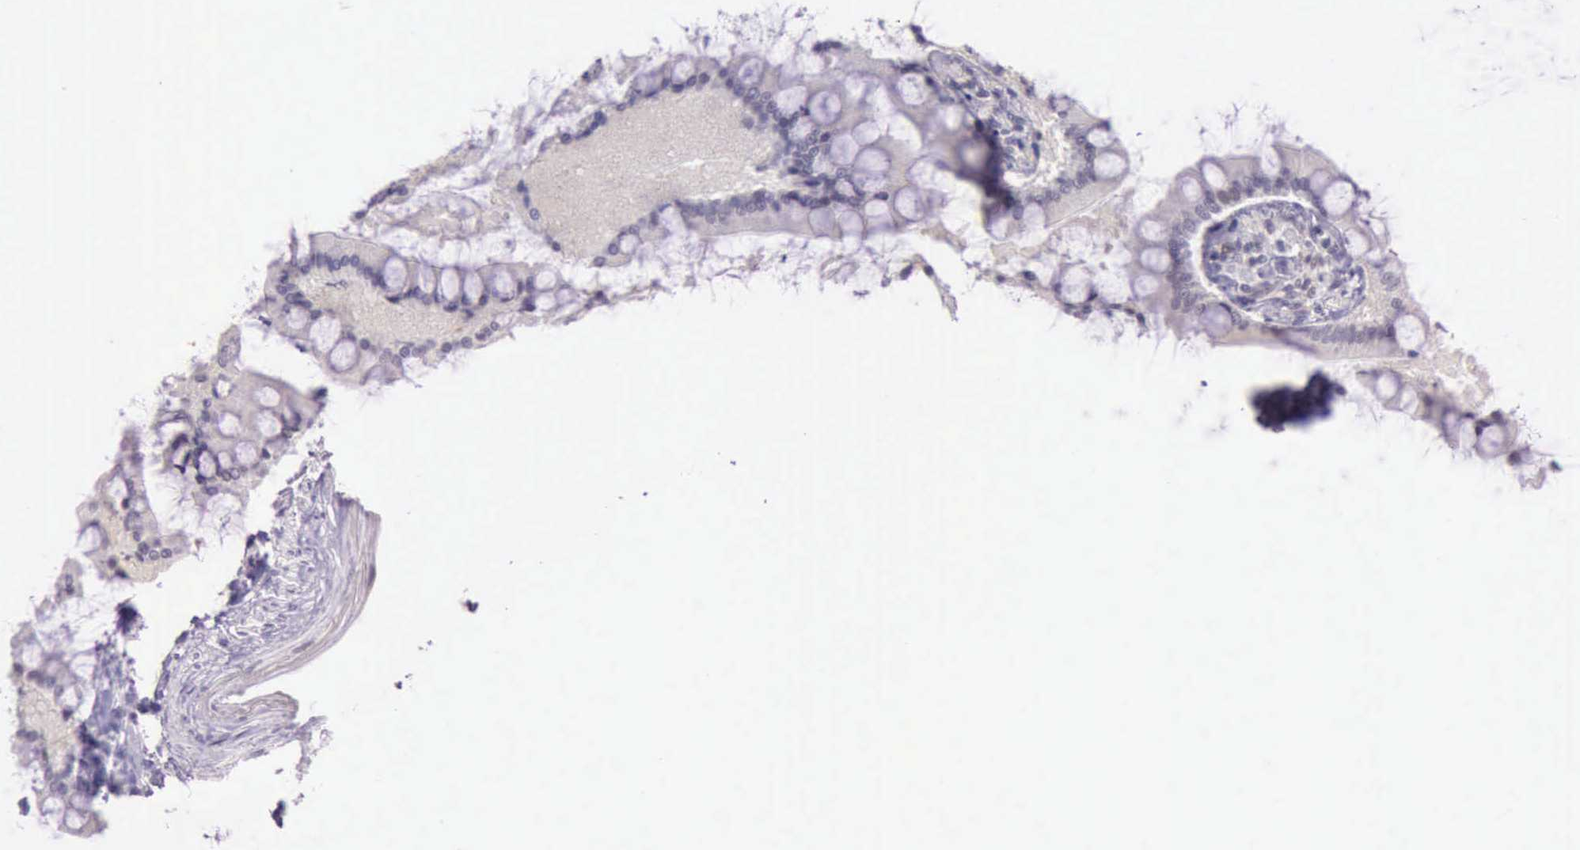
{"staining": {"intensity": "weak", "quantity": "25%-75%", "location": "cytoplasmic/membranous"}, "tissue": "gallbladder", "cell_type": "Glandular cells", "image_type": "normal", "snomed": [{"axis": "morphology", "description": "Normal tissue, NOS"}, {"axis": "morphology", "description": "Inflammation, NOS"}, {"axis": "topography", "description": "Gallbladder"}], "caption": "Immunohistochemical staining of normal gallbladder exhibits weak cytoplasmic/membranous protein expression in approximately 25%-75% of glandular cells. The staining is performed using DAB (3,3'-diaminobenzidine) brown chromogen to label protein expression. The nuclei are counter-stained blue using hematoxylin.", "gene": "PARP1", "patient": {"sex": "male", "age": 66}}